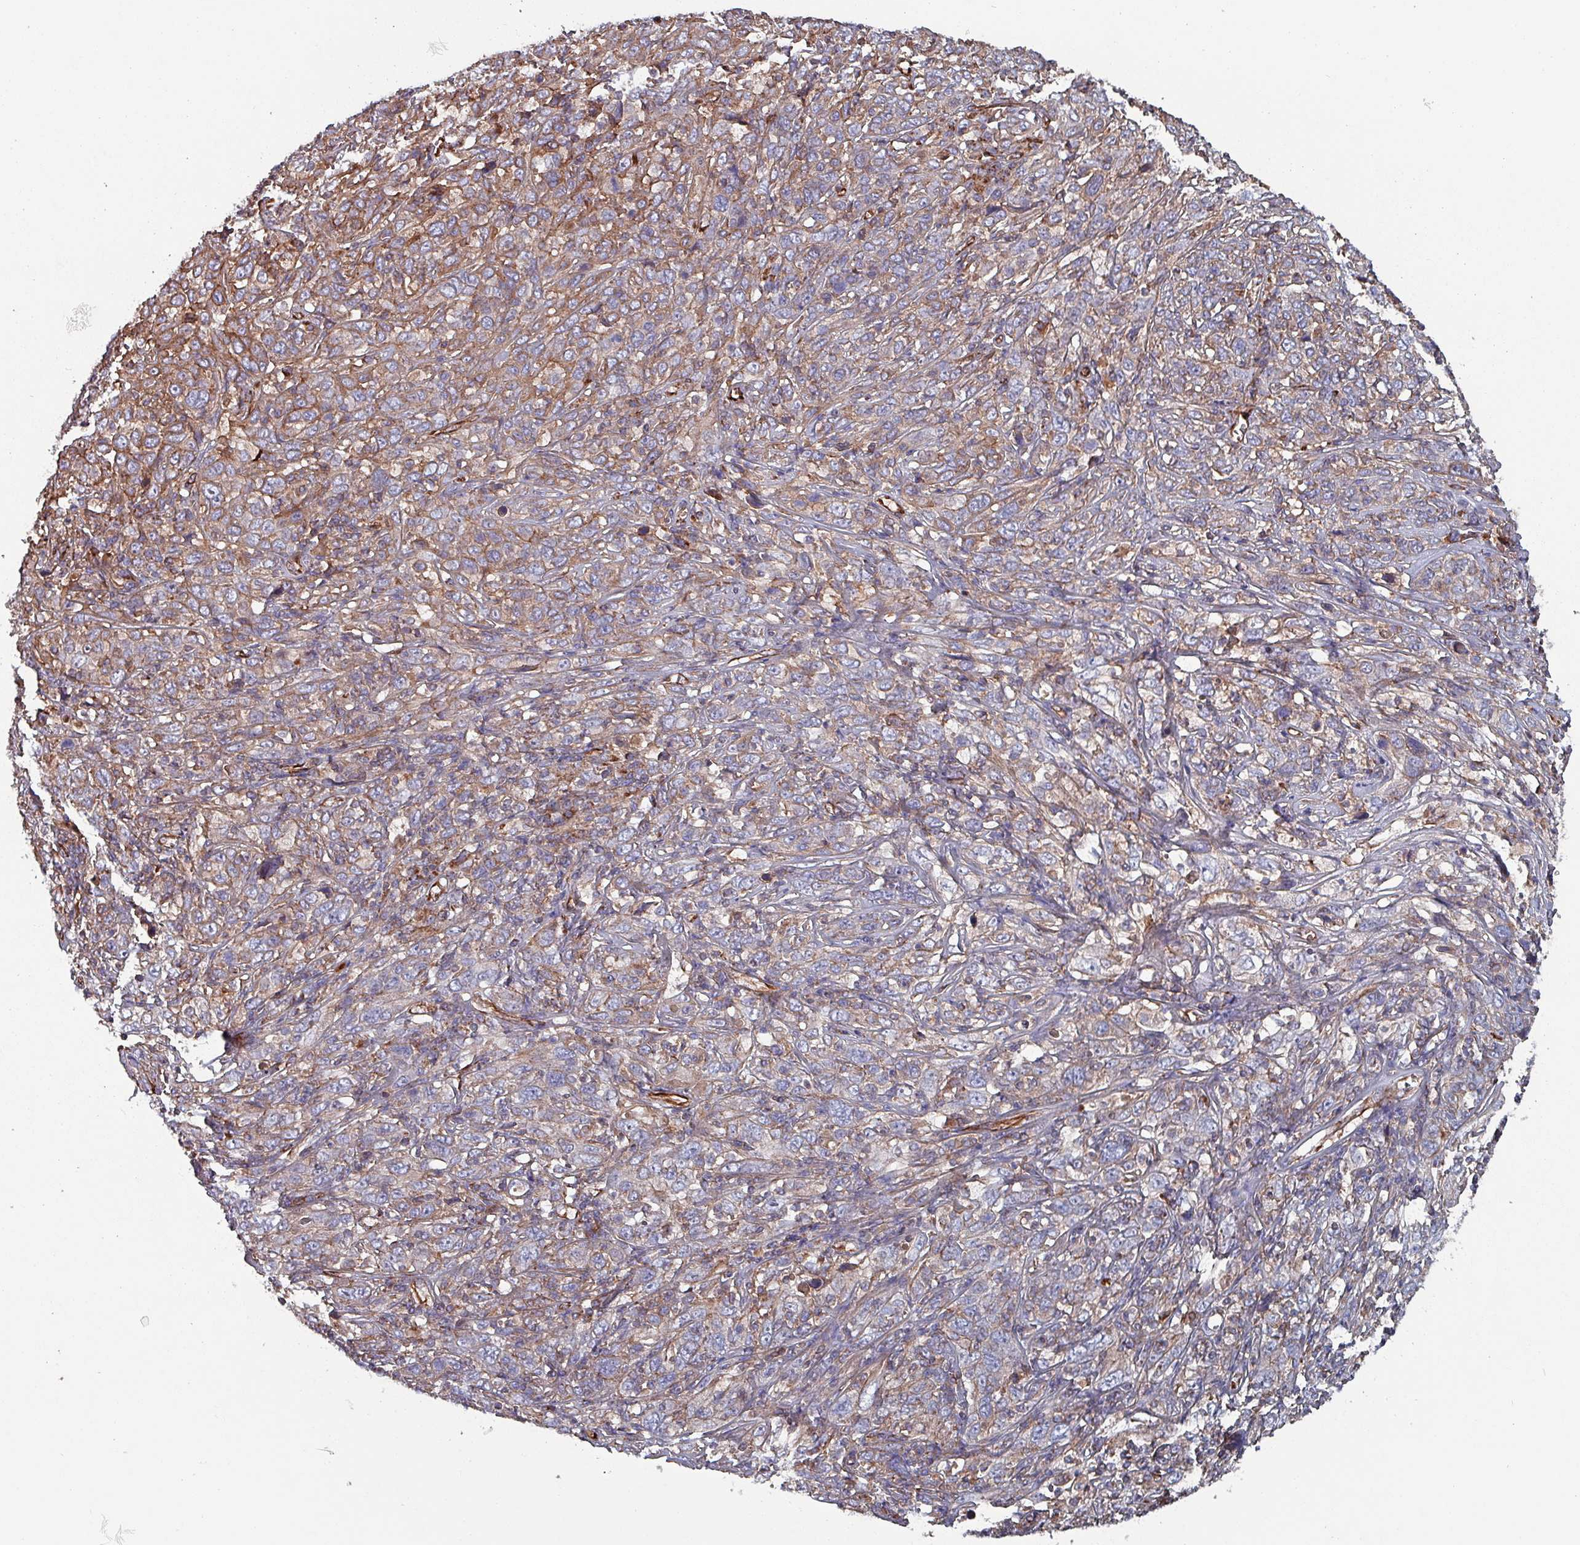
{"staining": {"intensity": "moderate", "quantity": "<25%", "location": "cytoplasmic/membranous"}, "tissue": "cervical cancer", "cell_type": "Tumor cells", "image_type": "cancer", "snomed": [{"axis": "morphology", "description": "Squamous cell carcinoma, NOS"}, {"axis": "topography", "description": "Cervix"}], "caption": "This is an image of immunohistochemistry (IHC) staining of cervical cancer (squamous cell carcinoma), which shows moderate positivity in the cytoplasmic/membranous of tumor cells.", "gene": "ANO10", "patient": {"sex": "female", "age": 46}}